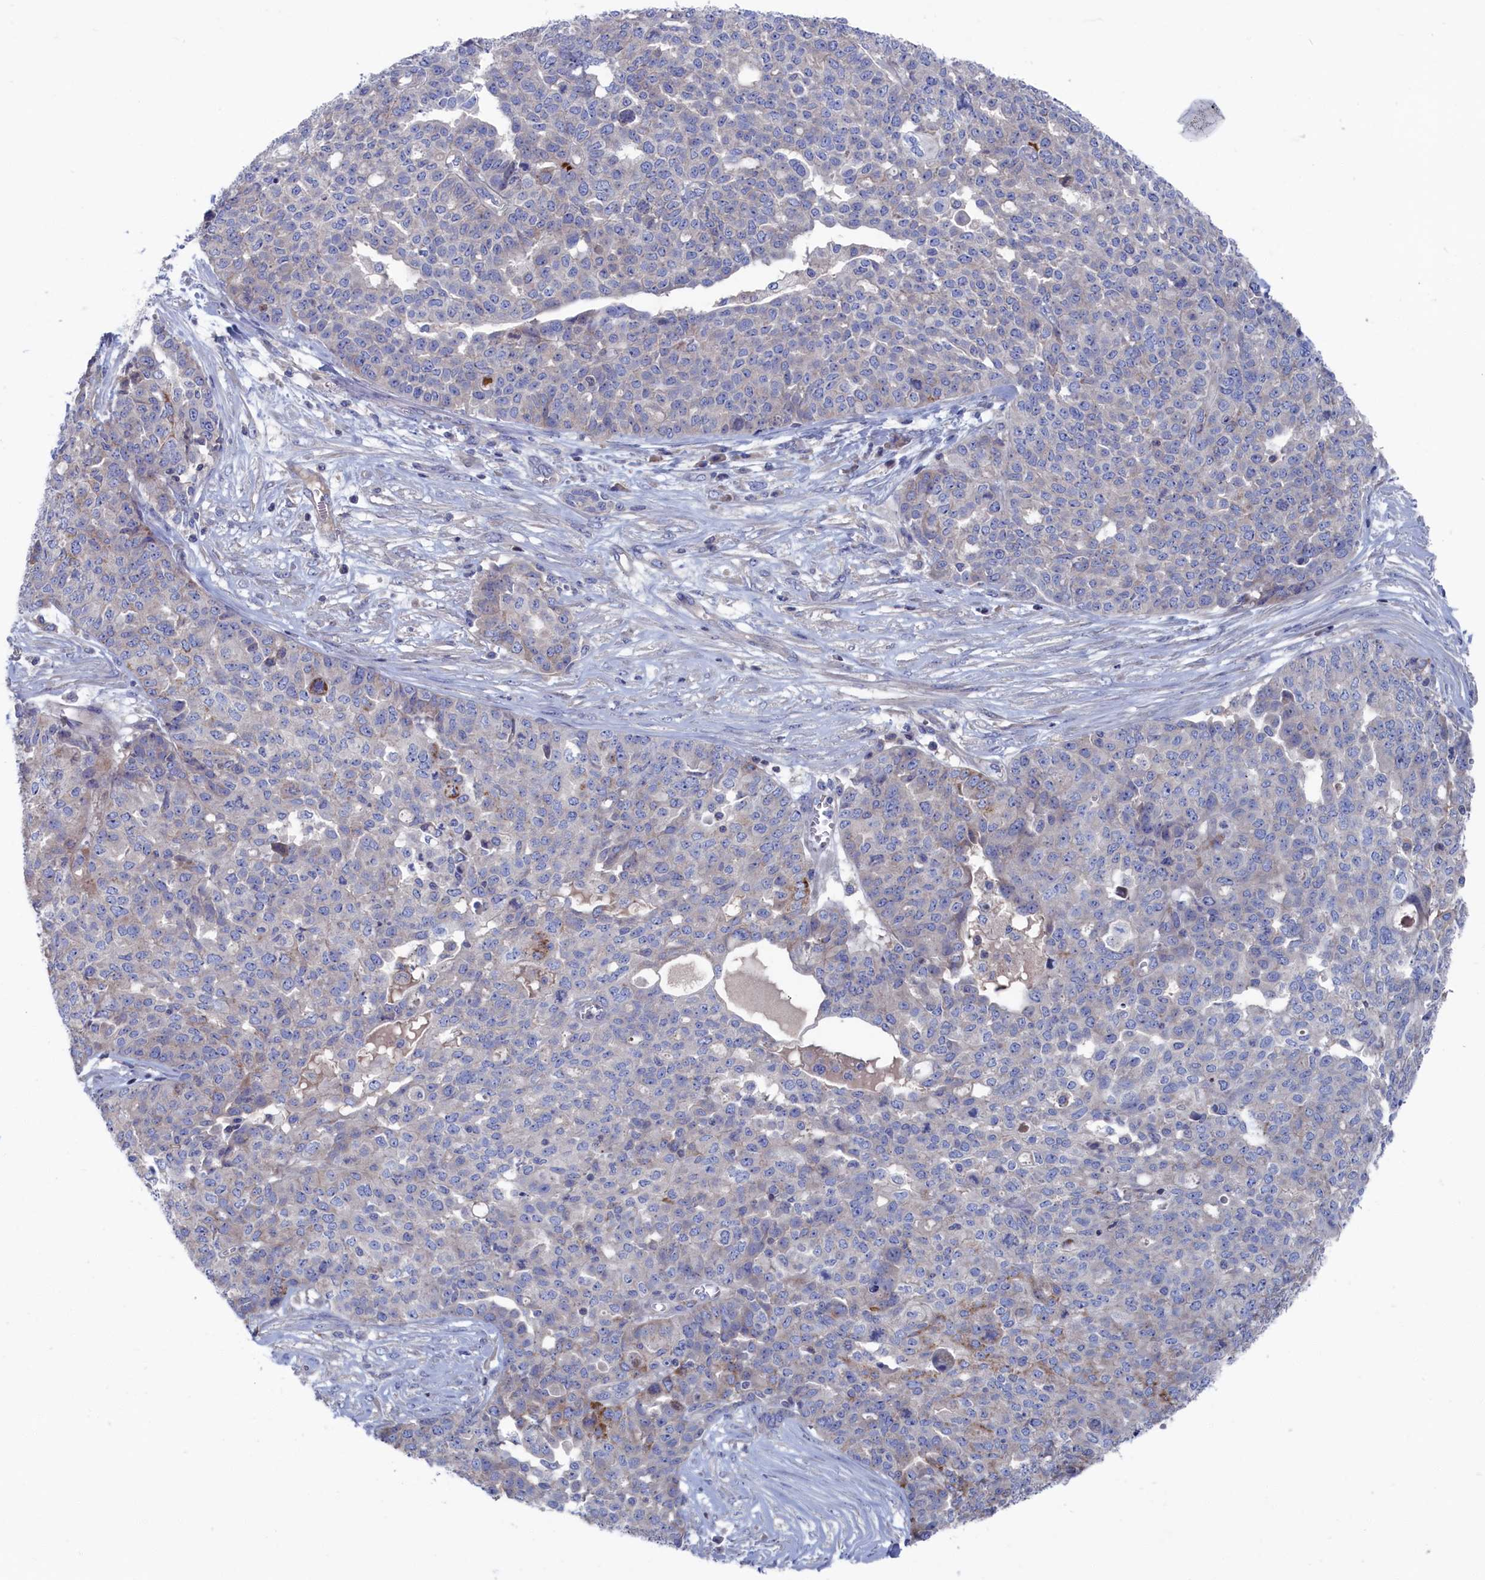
{"staining": {"intensity": "weak", "quantity": "<25%", "location": "cytoplasmic/membranous"}, "tissue": "ovarian cancer", "cell_type": "Tumor cells", "image_type": "cancer", "snomed": [{"axis": "morphology", "description": "Cystadenocarcinoma, serous, NOS"}, {"axis": "topography", "description": "Soft tissue"}, {"axis": "topography", "description": "Ovary"}], "caption": "A histopathology image of human ovarian cancer (serous cystadenocarcinoma) is negative for staining in tumor cells.", "gene": "CEND1", "patient": {"sex": "female", "age": 57}}